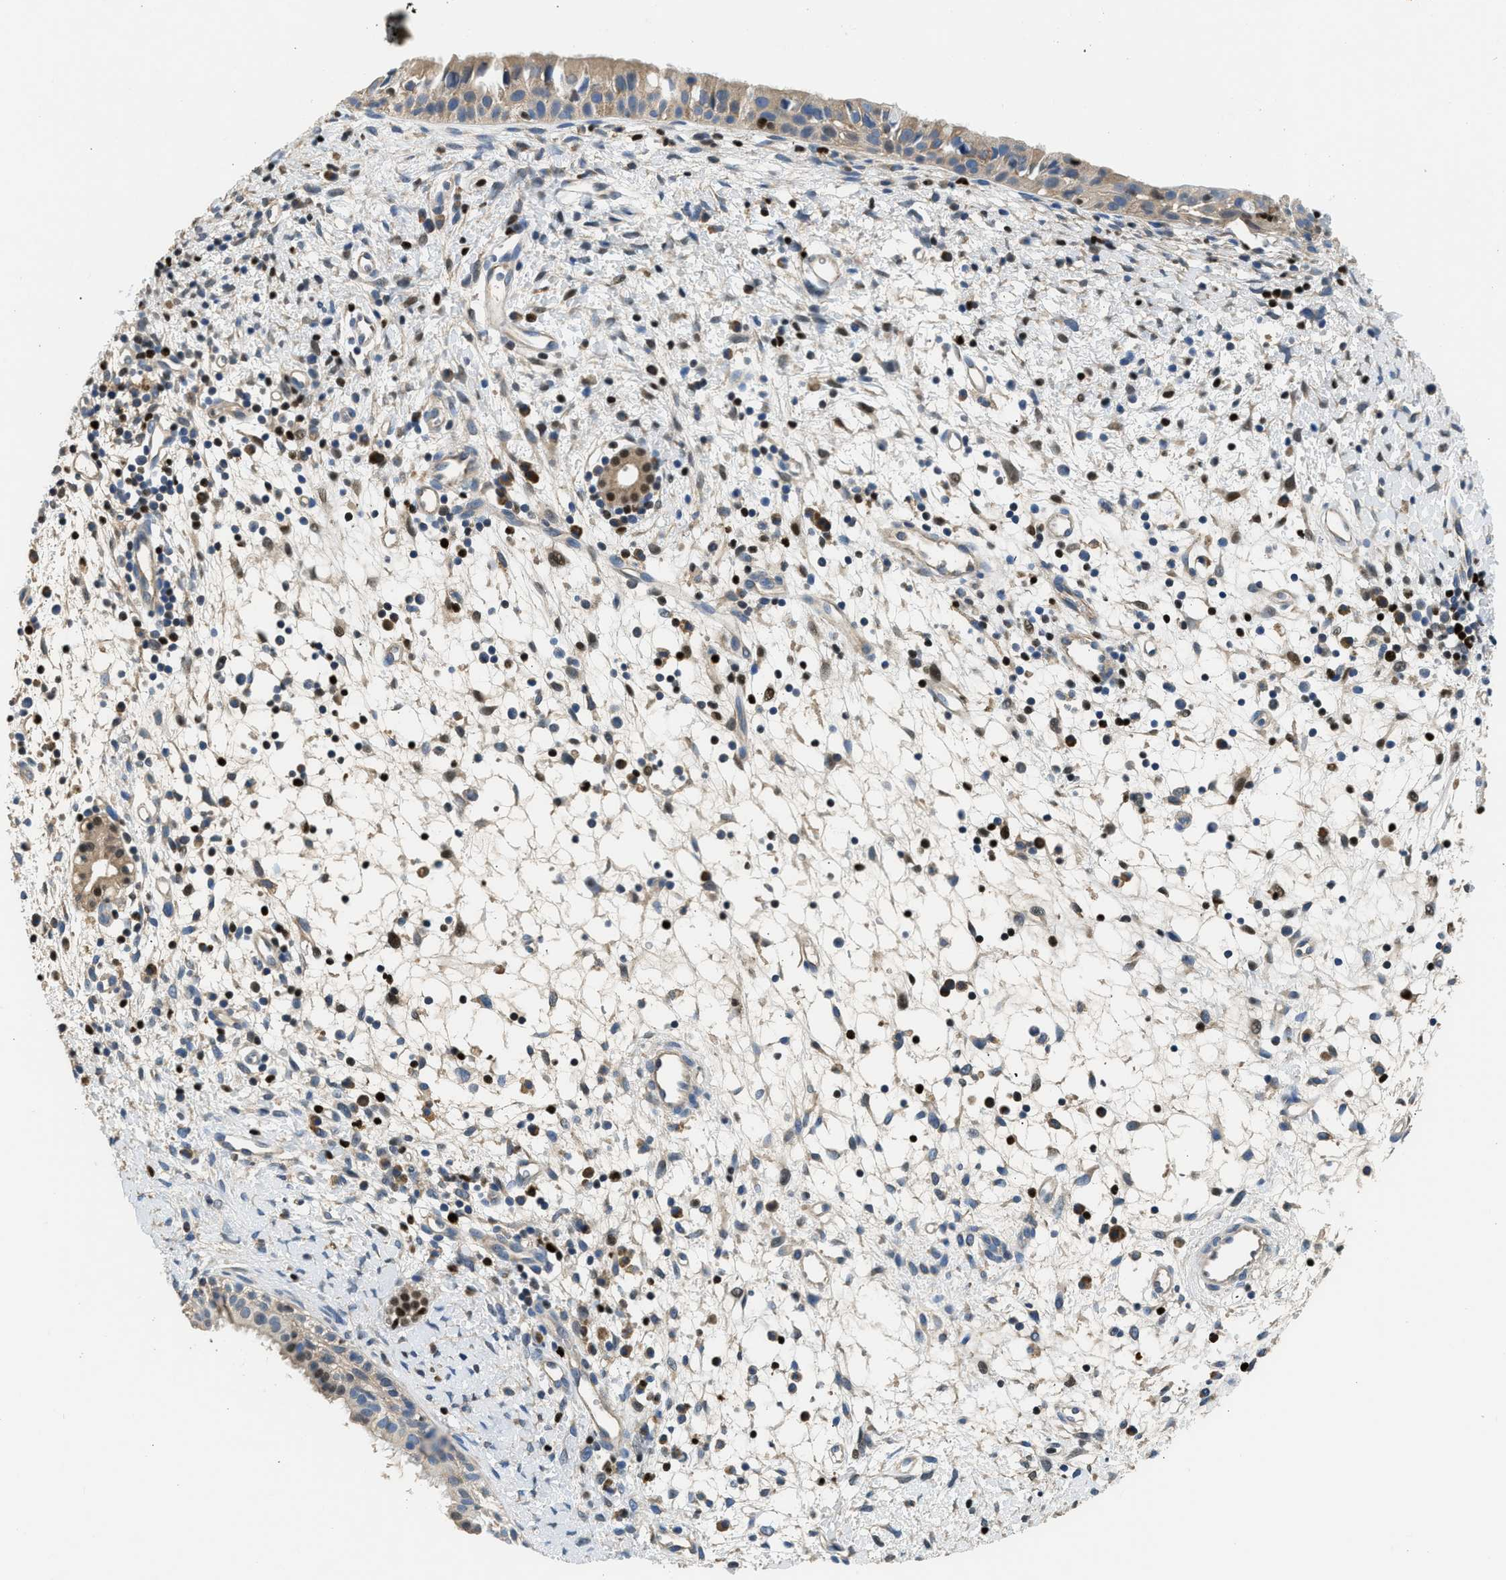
{"staining": {"intensity": "weak", "quantity": "25%-75%", "location": "cytoplasmic/membranous,nuclear"}, "tissue": "nasopharynx", "cell_type": "Respiratory epithelial cells", "image_type": "normal", "snomed": [{"axis": "morphology", "description": "Normal tissue, NOS"}, {"axis": "topography", "description": "Nasopharynx"}], "caption": "The histopathology image displays a brown stain indicating the presence of a protein in the cytoplasmic/membranous,nuclear of respiratory epithelial cells in nasopharynx.", "gene": "TOX", "patient": {"sex": "male", "age": 22}}